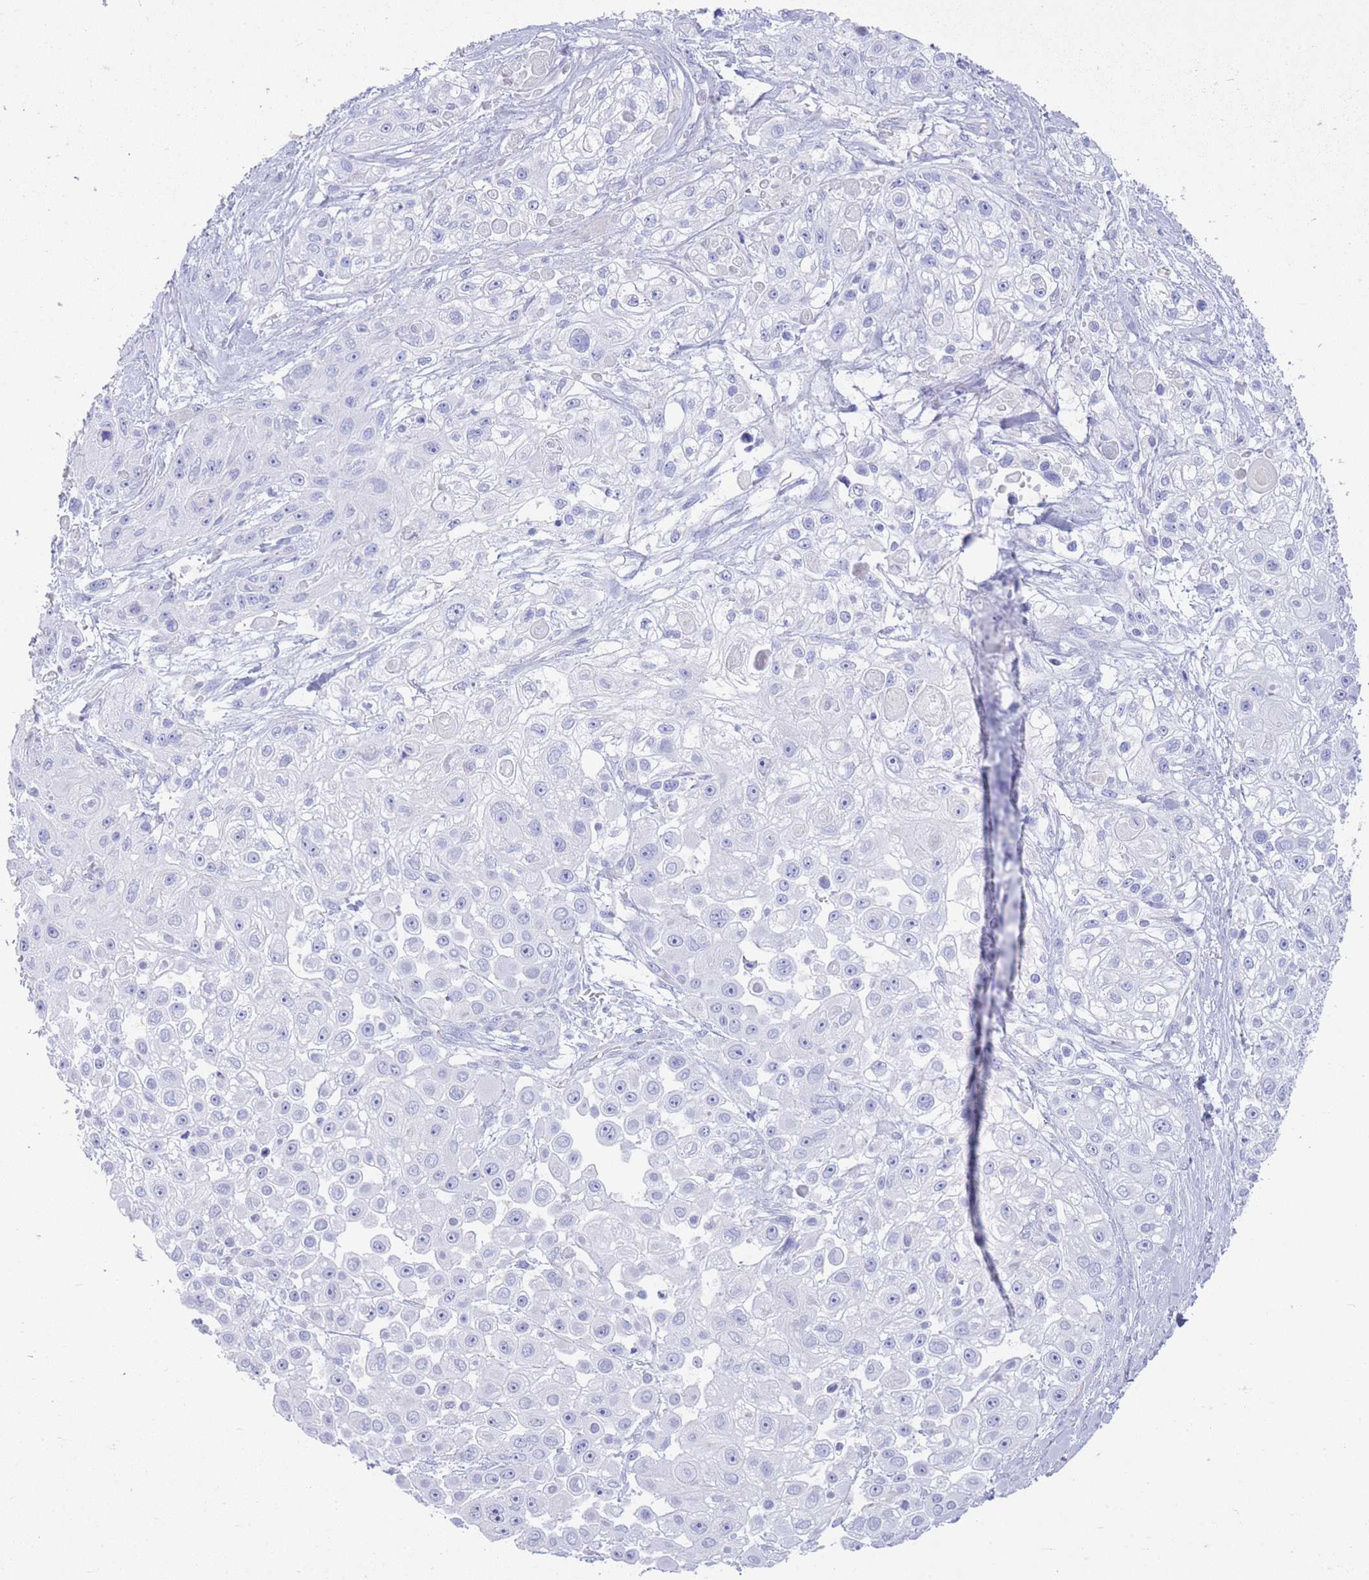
{"staining": {"intensity": "negative", "quantity": "none", "location": "none"}, "tissue": "skin cancer", "cell_type": "Tumor cells", "image_type": "cancer", "snomed": [{"axis": "morphology", "description": "Squamous cell carcinoma, NOS"}, {"axis": "topography", "description": "Skin"}], "caption": "Histopathology image shows no protein staining in tumor cells of squamous cell carcinoma (skin) tissue.", "gene": "LRRC37A", "patient": {"sex": "male", "age": 67}}